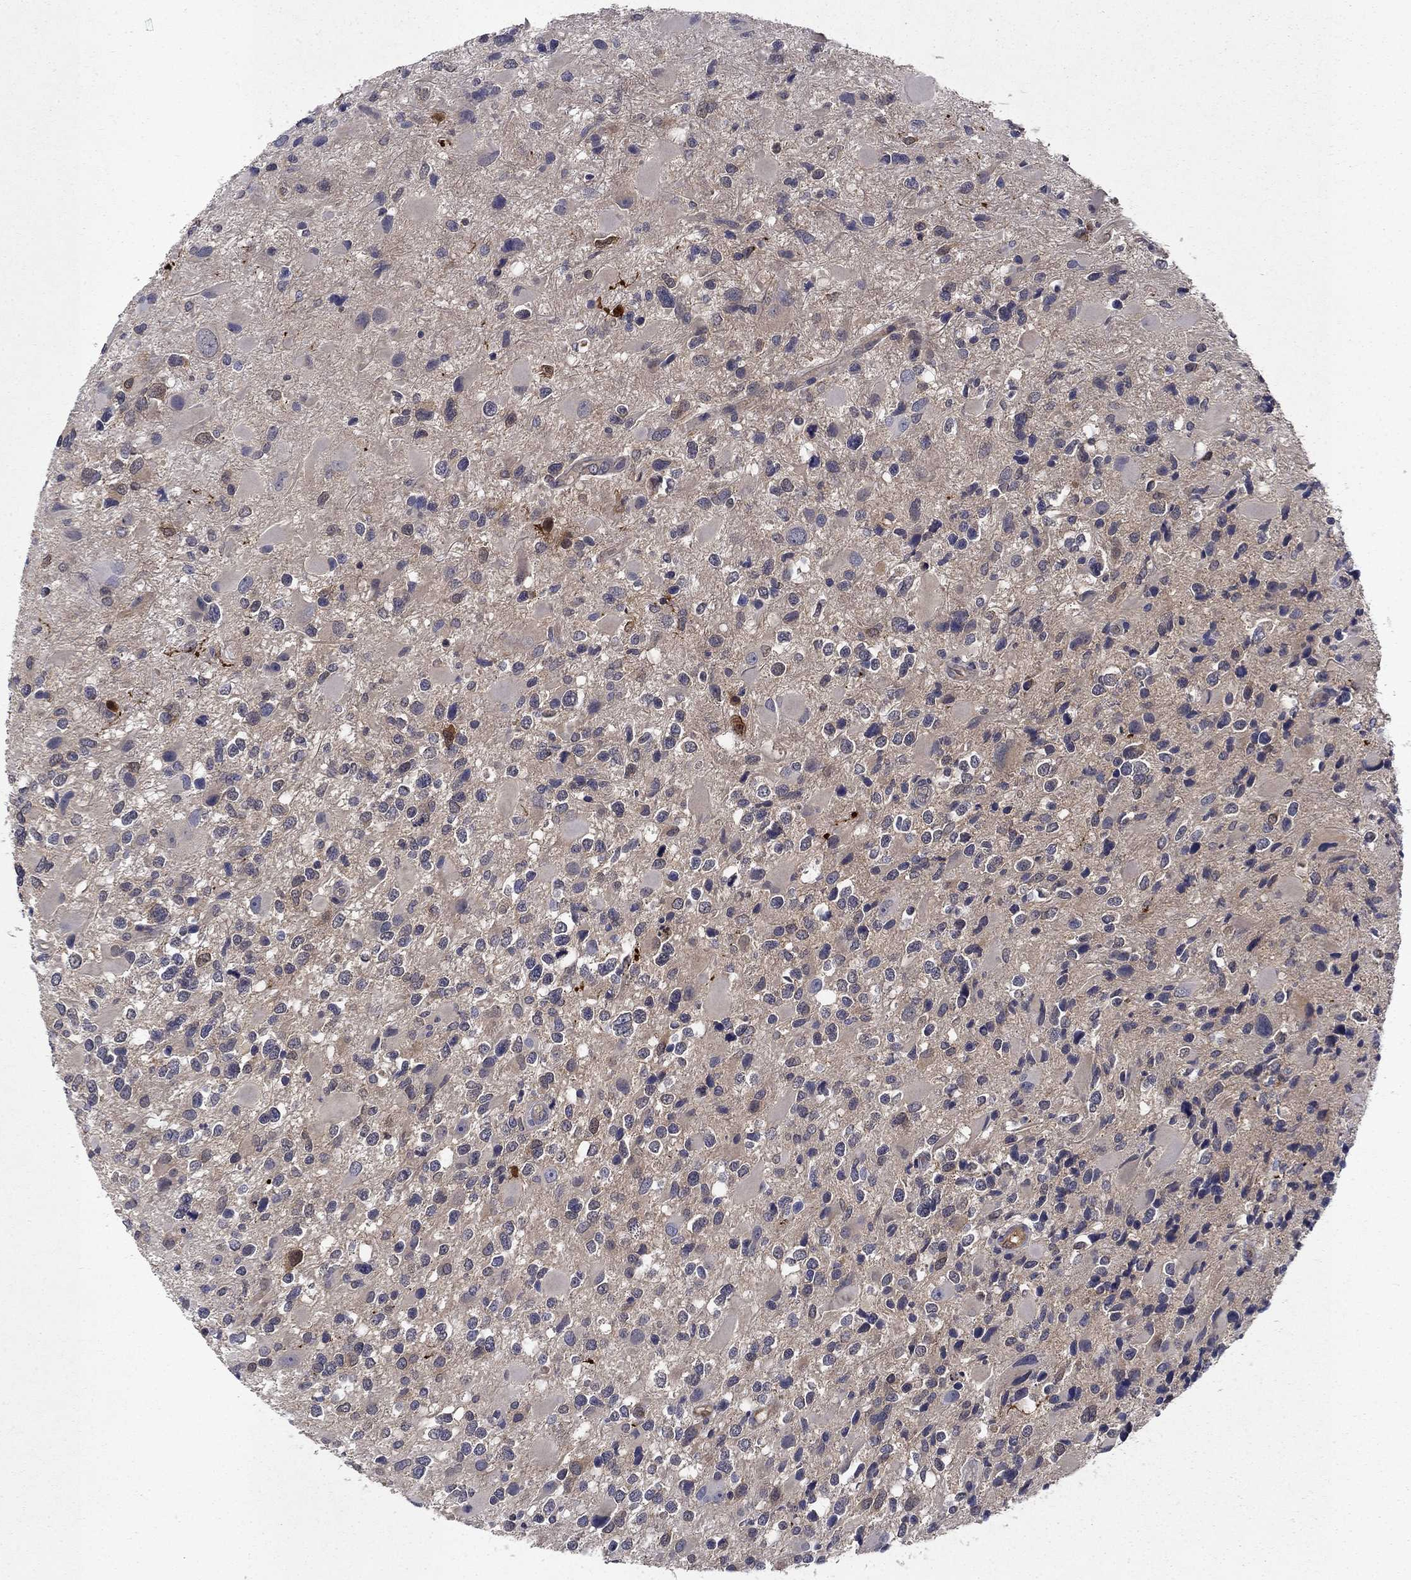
{"staining": {"intensity": "negative", "quantity": "none", "location": "none"}, "tissue": "glioma", "cell_type": "Tumor cells", "image_type": "cancer", "snomed": [{"axis": "morphology", "description": "Glioma, malignant, Low grade"}, {"axis": "topography", "description": "Brain"}], "caption": "The micrograph displays no significant positivity in tumor cells of glioma.", "gene": "GLTP", "patient": {"sex": "female", "age": 32}}